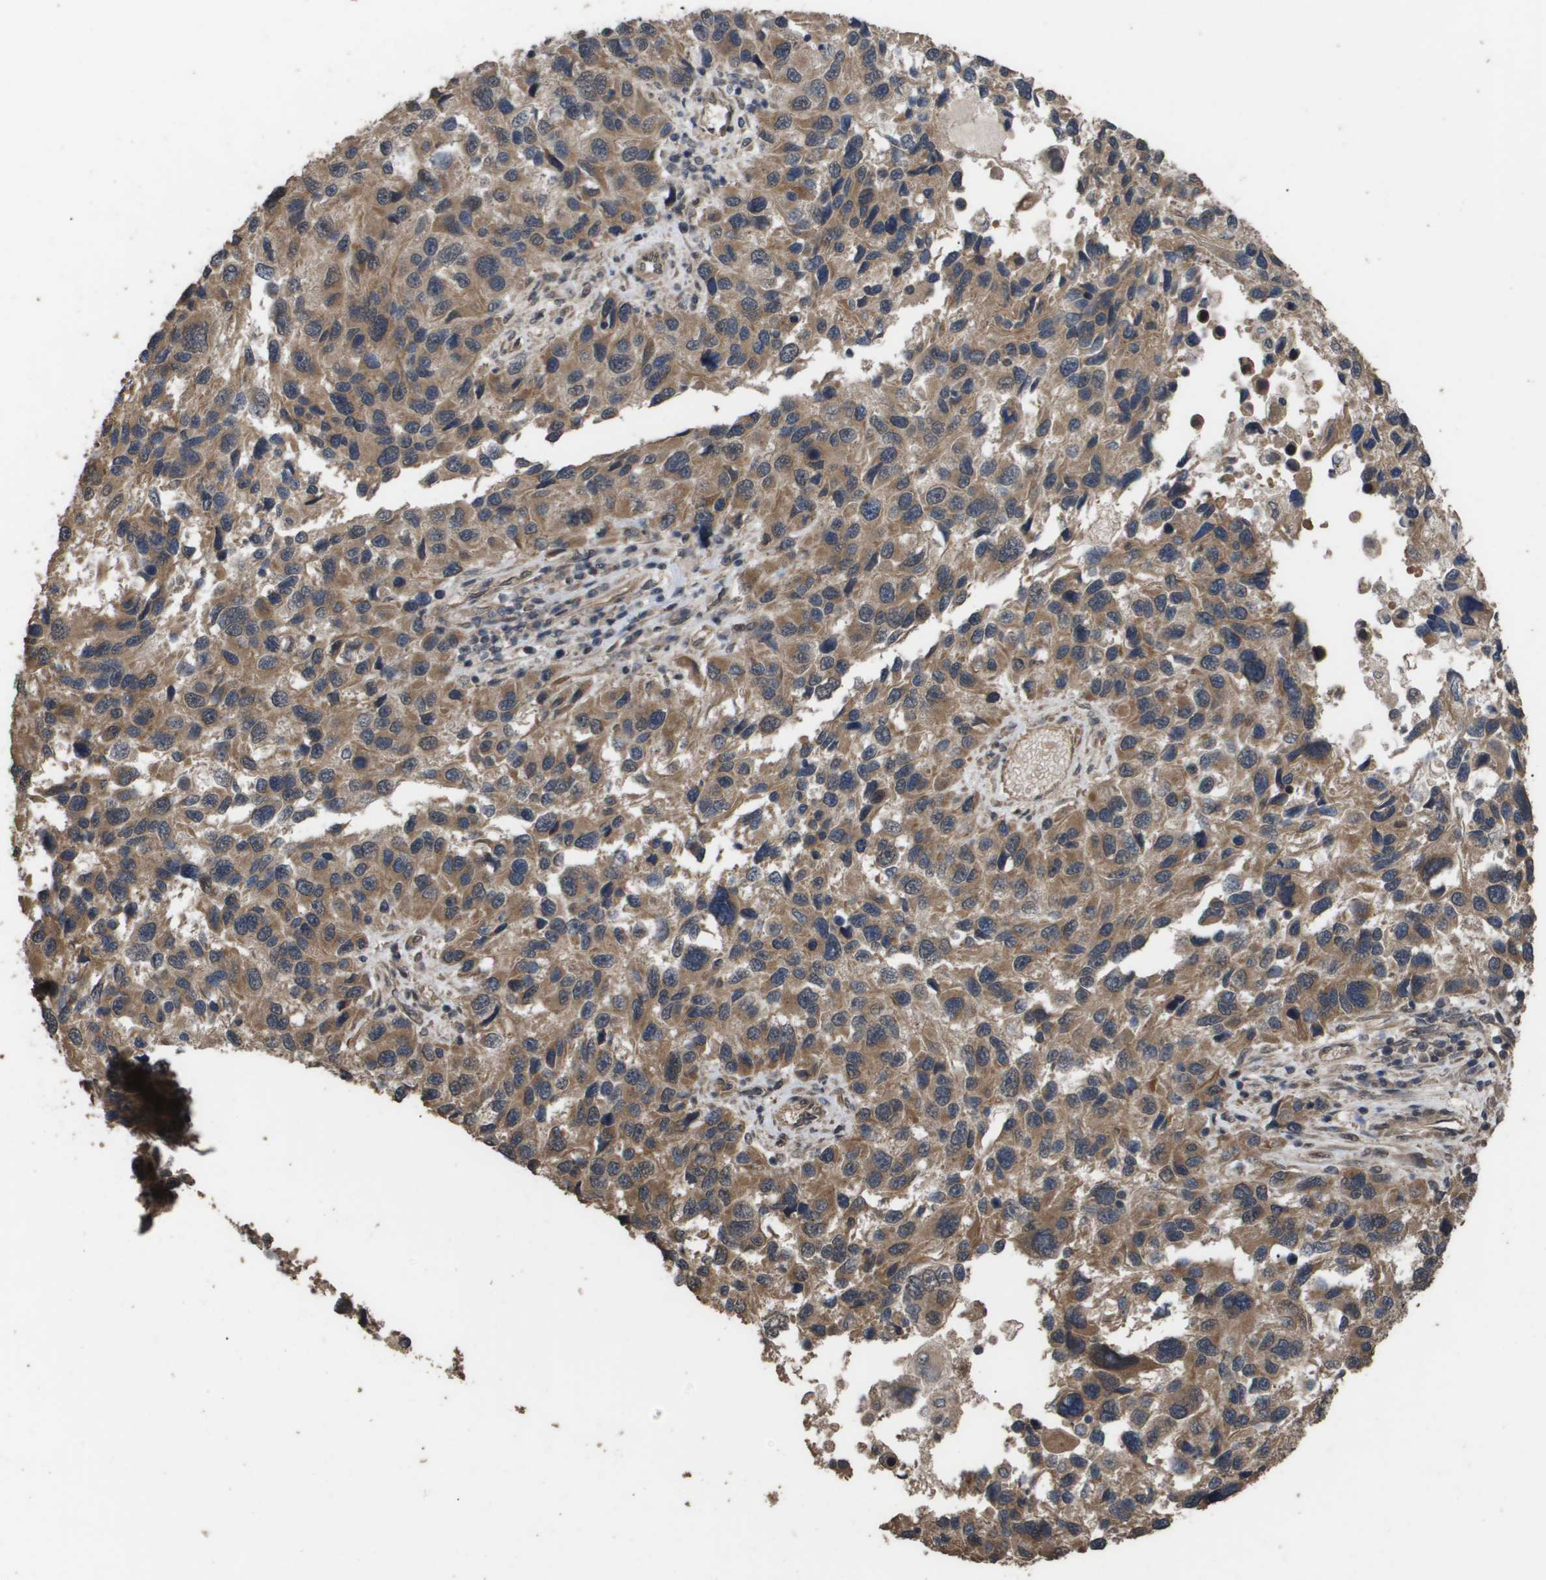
{"staining": {"intensity": "moderate", "quantity": ">75%", "location": "cytoplasmic/membranous"}, "tissue": "melanoma", "cell_type": "Tumor cells", "image_type": "cancer", "snomed": [{"axis": "morphology", "description": "Malignant melanoma, NOS"}, {"axis": "topography", "description": "Skin"}], "caption": "Moderate cytoplasmic/membranous staining is identified in about >75% of tumor cells in malignant melanoma.", "gene": "CUL5", "patient": {"sex": "male", "age": 53}}